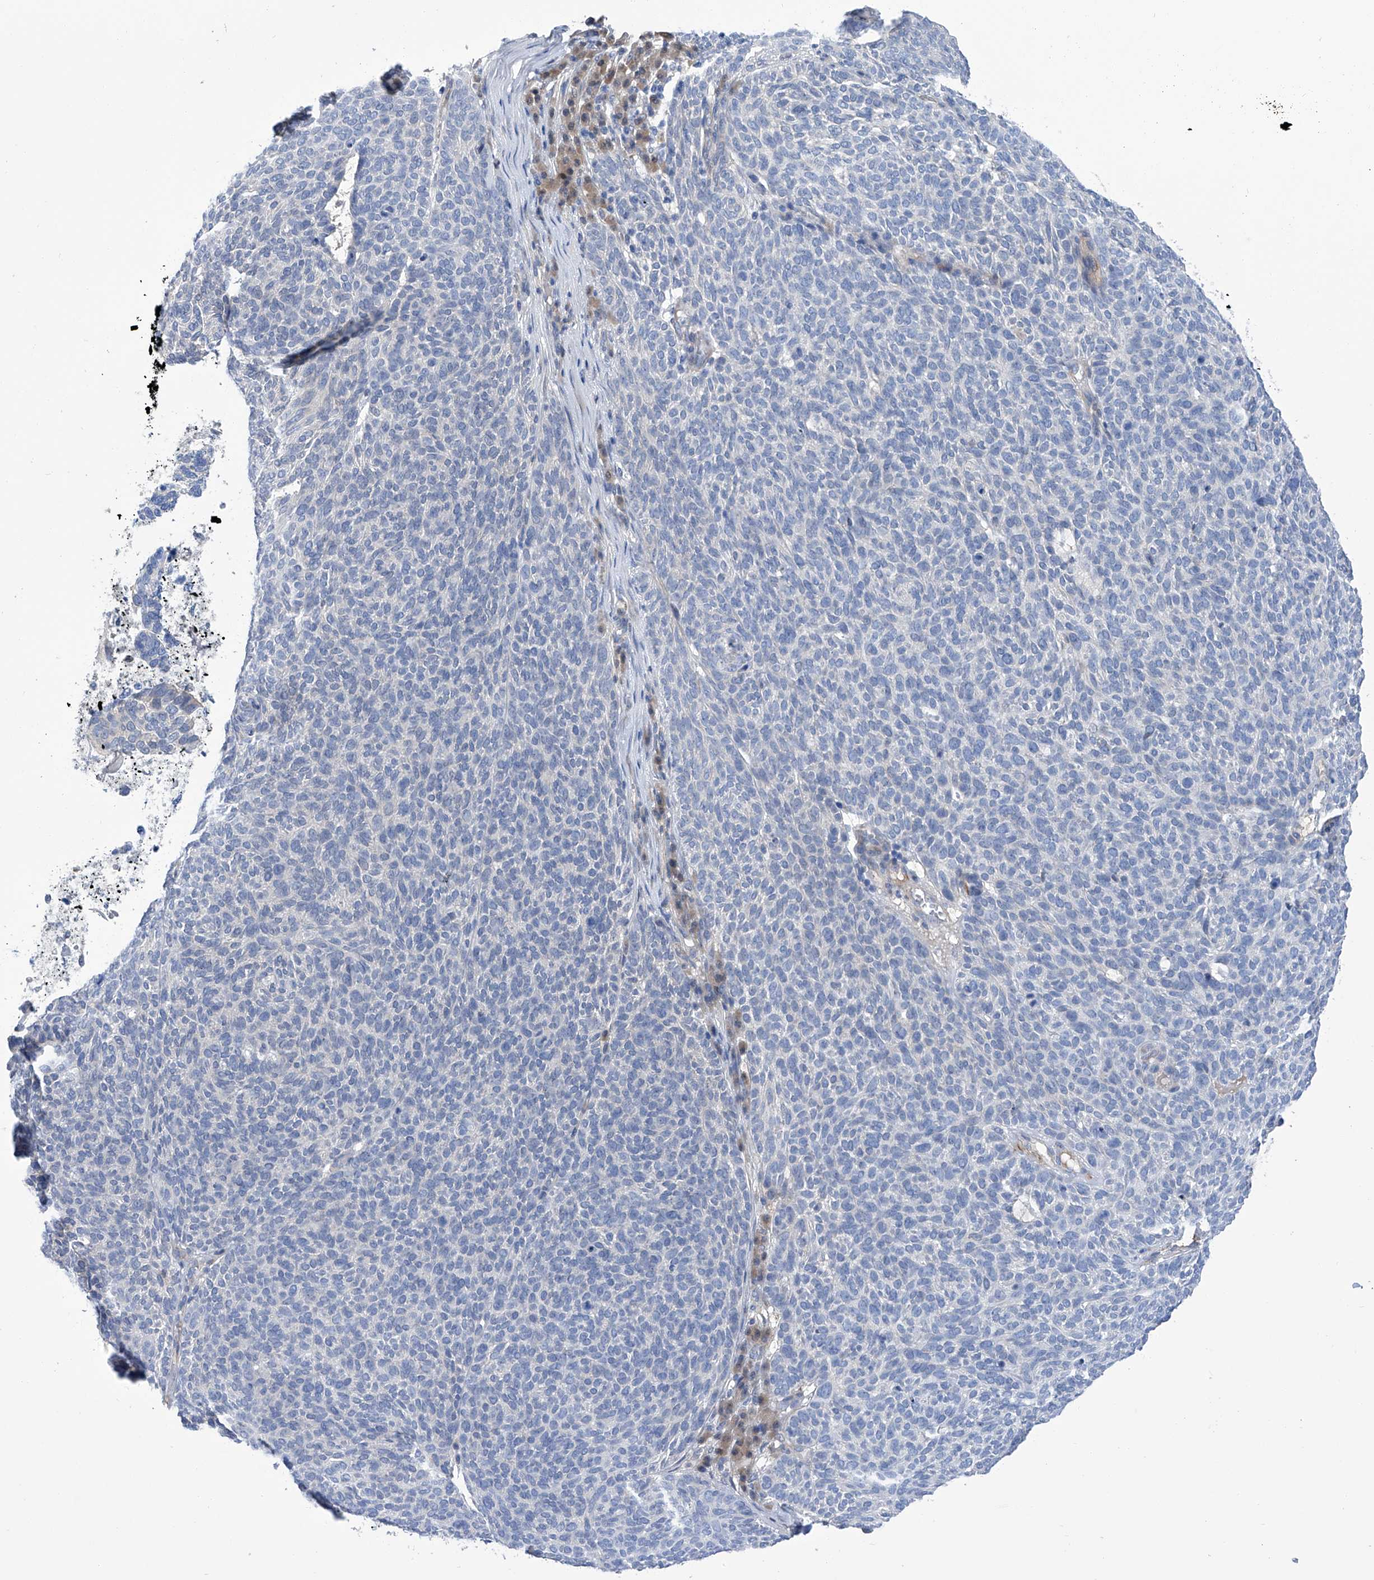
{"staining": {"intensity": "negative", "quantity": "none", "location": "none"}, "tissue": "skin cancer", "cell_type": "Tumor cells", "image_type": "cancer", "snomed": [{"axis": "morphology", "description": "Squamous cell carcinoma, NOS"}, {"axis": "topography", "description": "Skin"}], "caption": "Tumor cells show no significant staining in squamous cell carcinoma (skin).", "gene": "PGM3", "patient": {"sex": "female", "age": 90}}